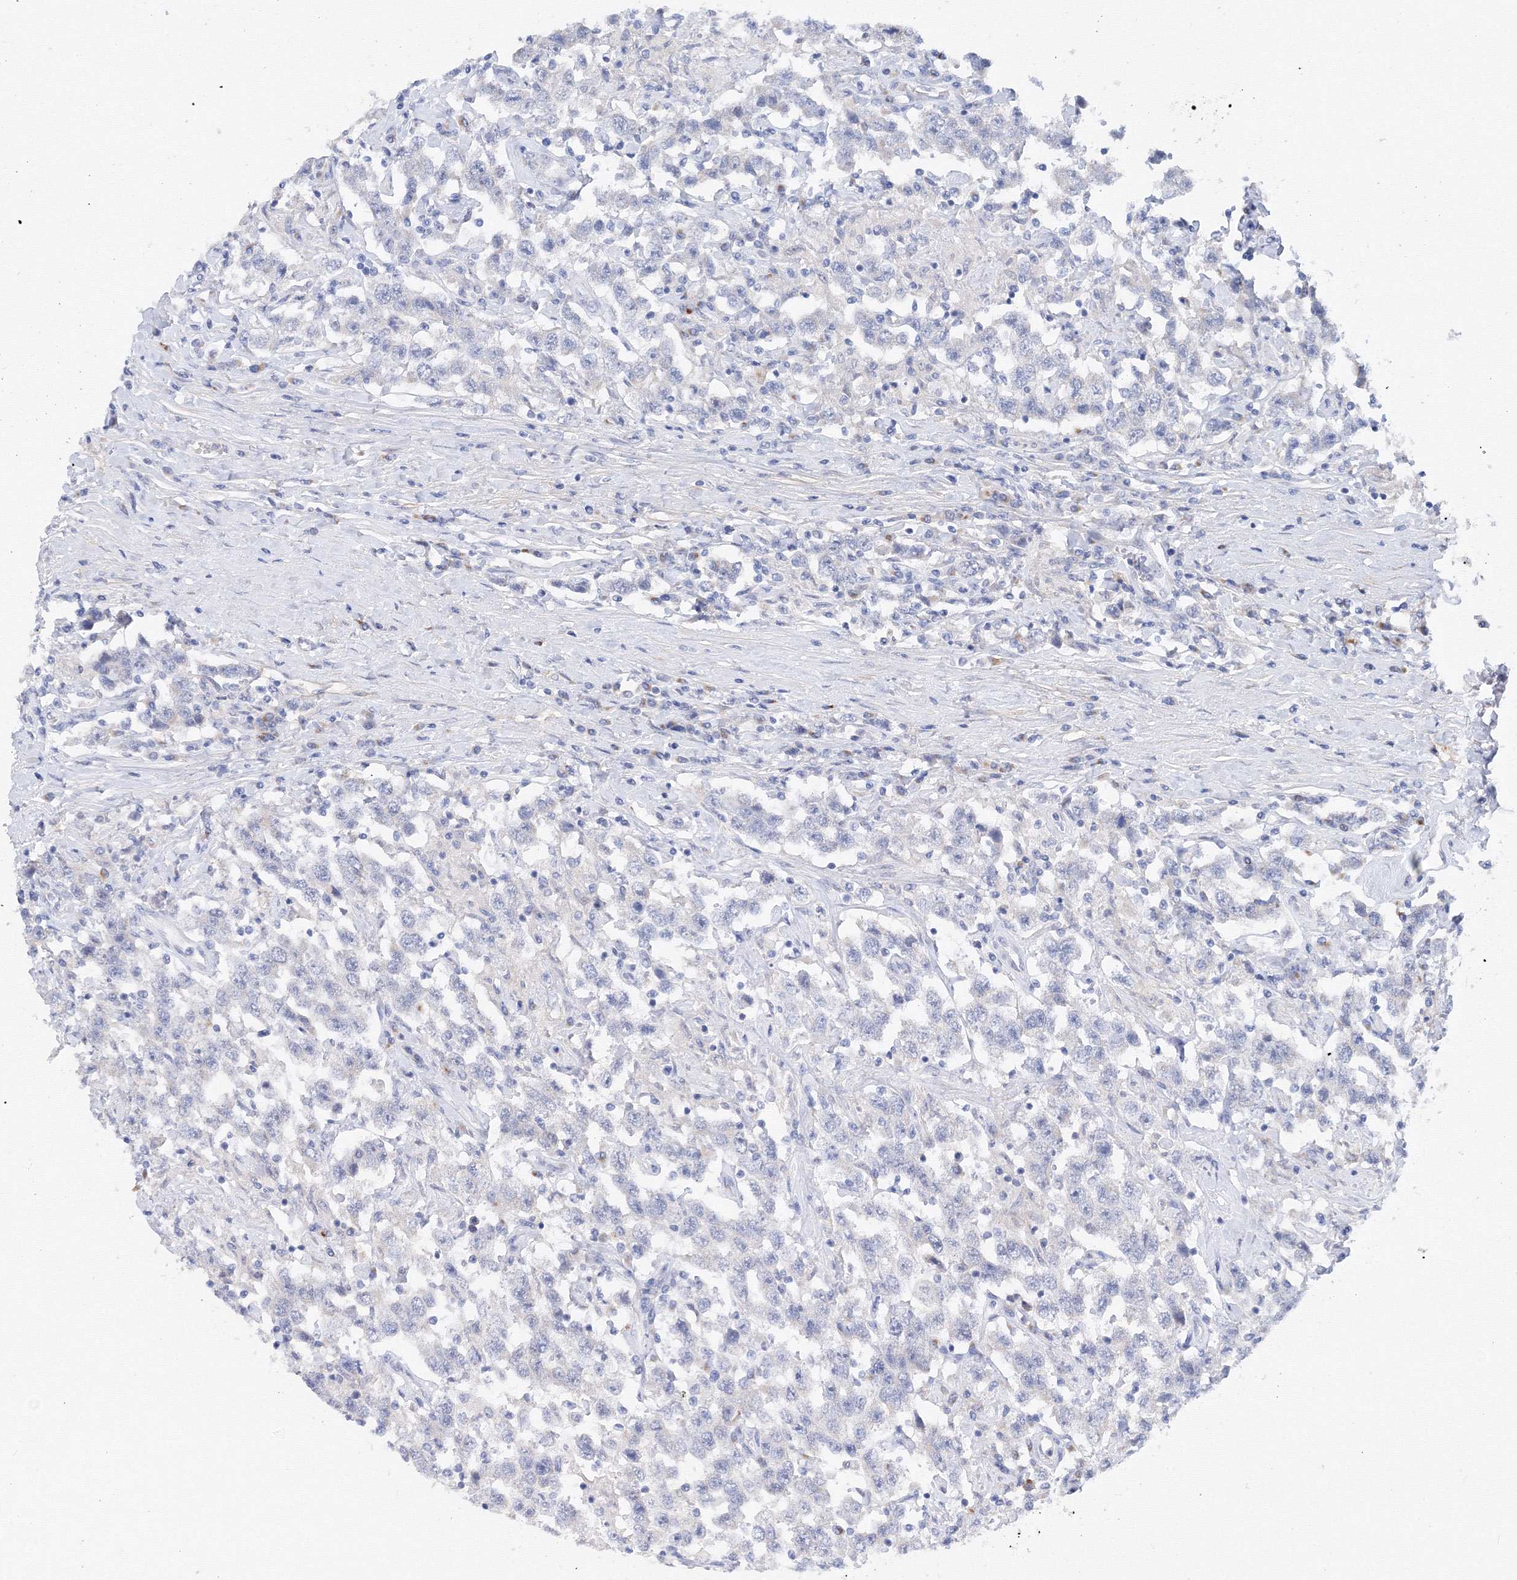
{"staining": {"intensity": "negative", "quantity": "none", "location": "none"}, "tissue": "testis cancer", "cell_type": "Tumor cells", "image_type": "cancer", "snomed": [{"axis": "morphology", "description": "Seminoma, NOS"}, {"axis": "topography", "description": "Testis"}], "caption": "This is an IHC micrograph of seminoma (testis). There is no positivity in tumor cells.", "gene": "TAMM41", "patient": {"sex": "male", "age": 41}}